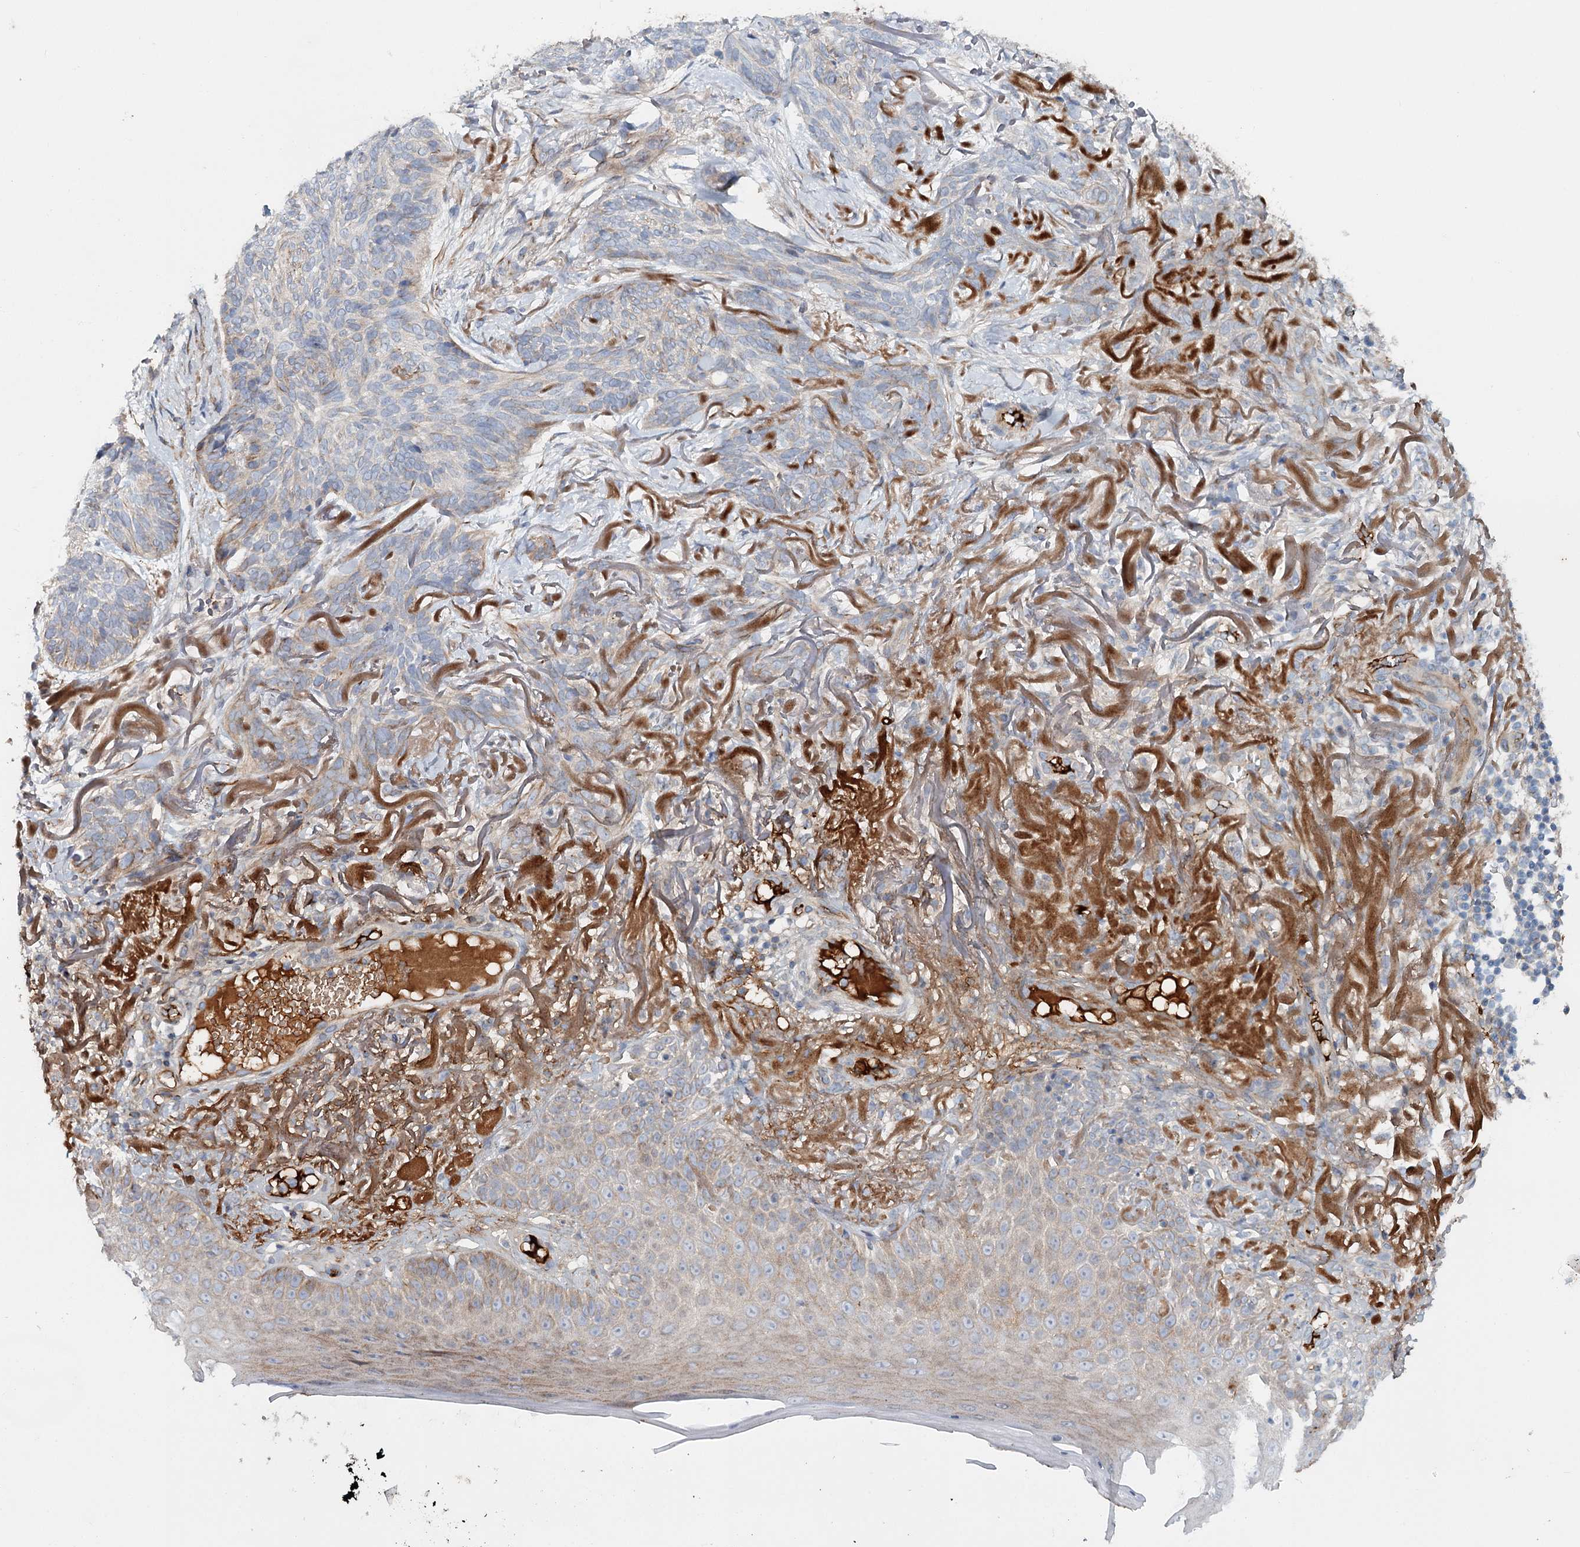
{"staining": {"intensity": "negative", "quantity": "none", "location": "none"}, "tissue": "skin cancer", "cell_type": "Tumor cells", "image_type": "cancer", "snomed": [{"axis": "morphology", "description": "Normal tissue, NOS"}, {"axis": "morphology", "description": "Basal cell carcinoma"}, {"axis": "topography", "description": "Skin"}], "caption": "Photomicrograph shows no significant protein positivity in tumor cells of skin basal cell carcinoma.", "gene": "ALKBH8", "patient": {"sex": "male", "age": 66}}